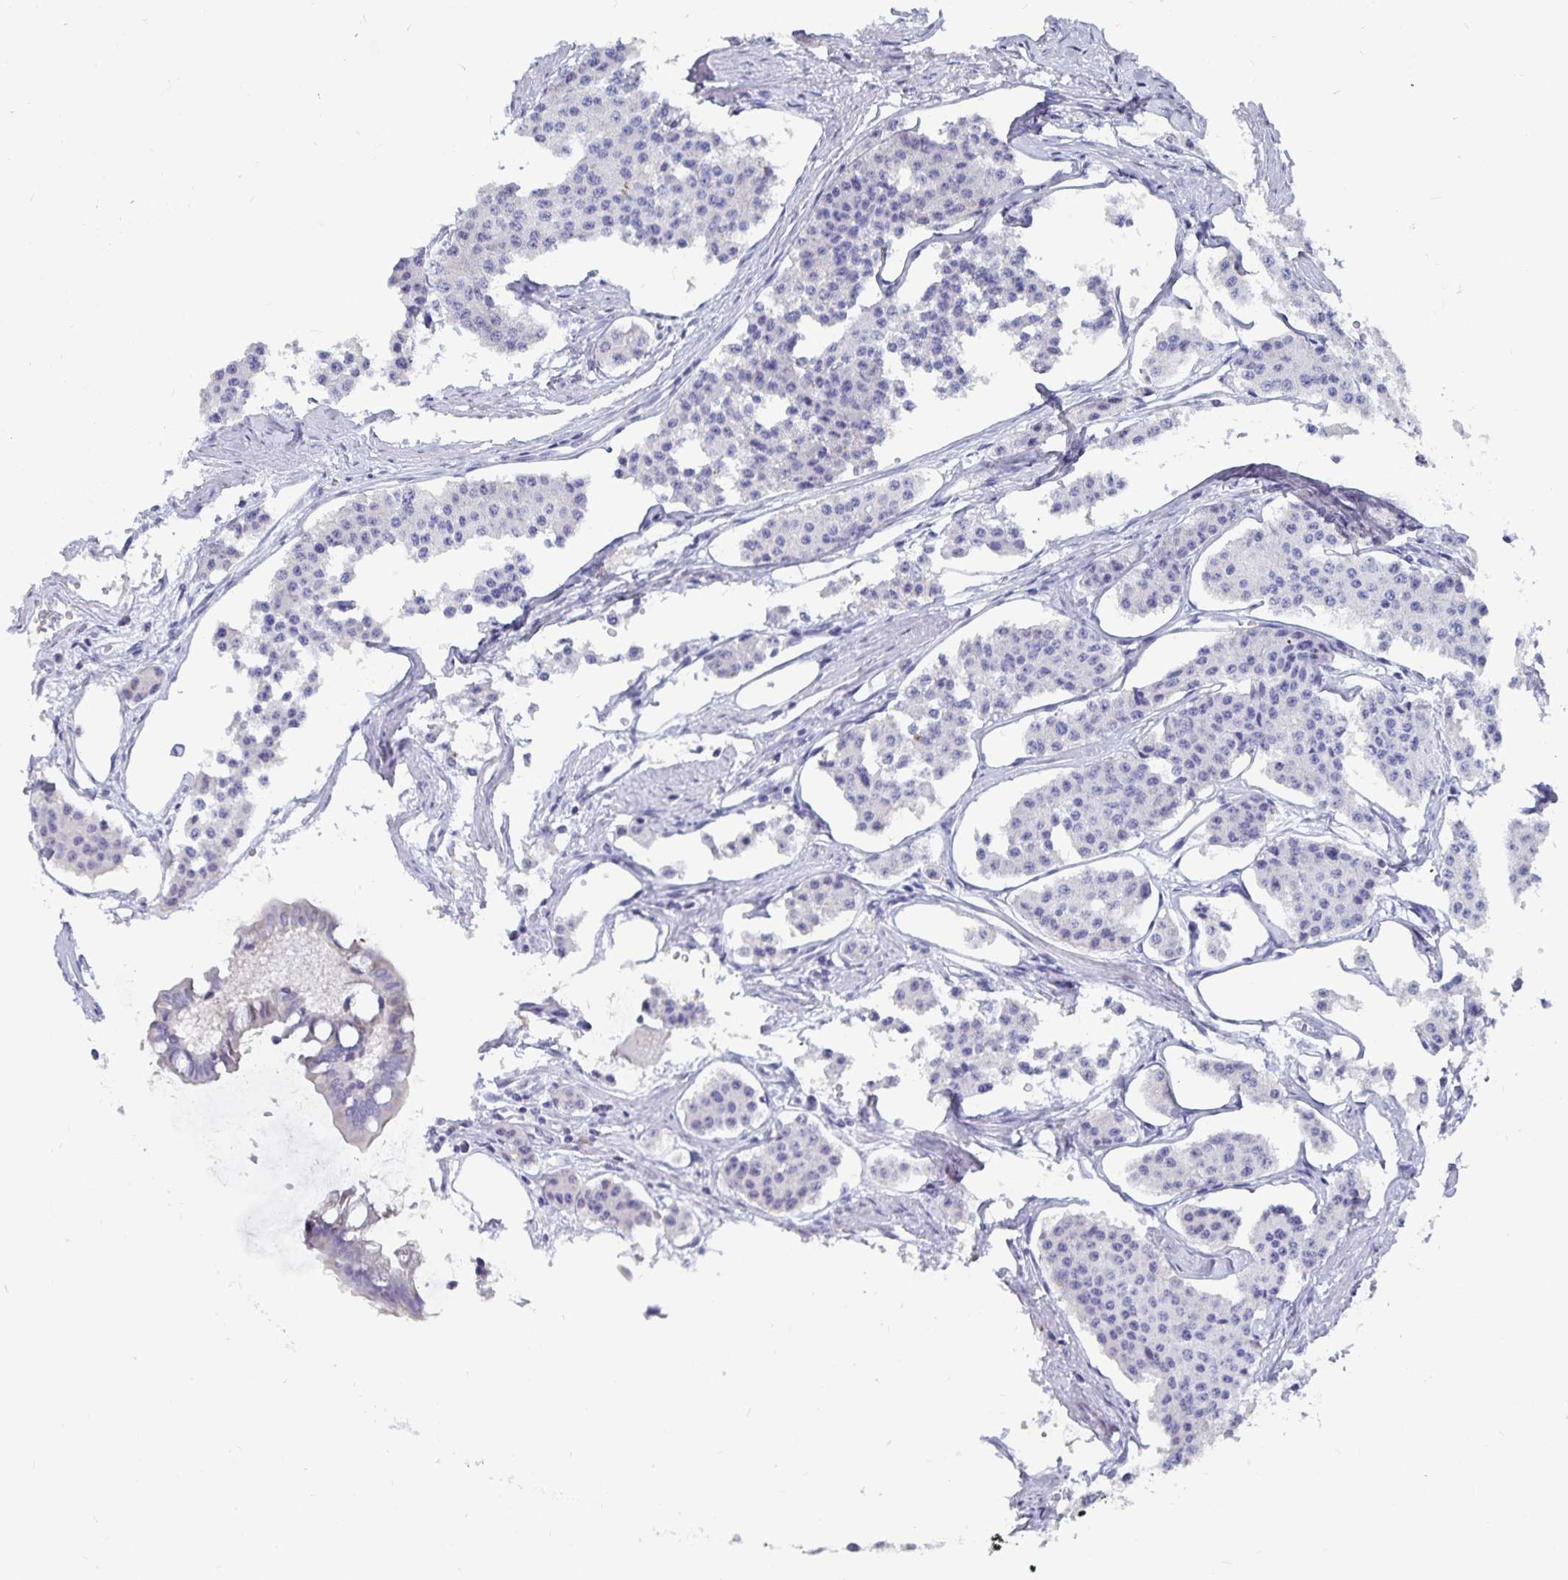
{"staining": {"intensity": "negative", "quantity": "none", "location": "none"}, "tissue": "carcinoid", "cell_type": "Tumor cells", "image_type": "cancer", "snomed": [{"axis": "morphology", "description": "Carcinoid, malignant, NOS"}, {"axis": "topography", "description": "Small intestine"}], "caption": "High magnification brightfield microscopy of carcinoid stained with DAB (brown) and counterstained with hematoxylin (blue): tumor cells show no significant expression.", "gene": "CFAP69", "patient": {"sex": "female", "age": 65}}